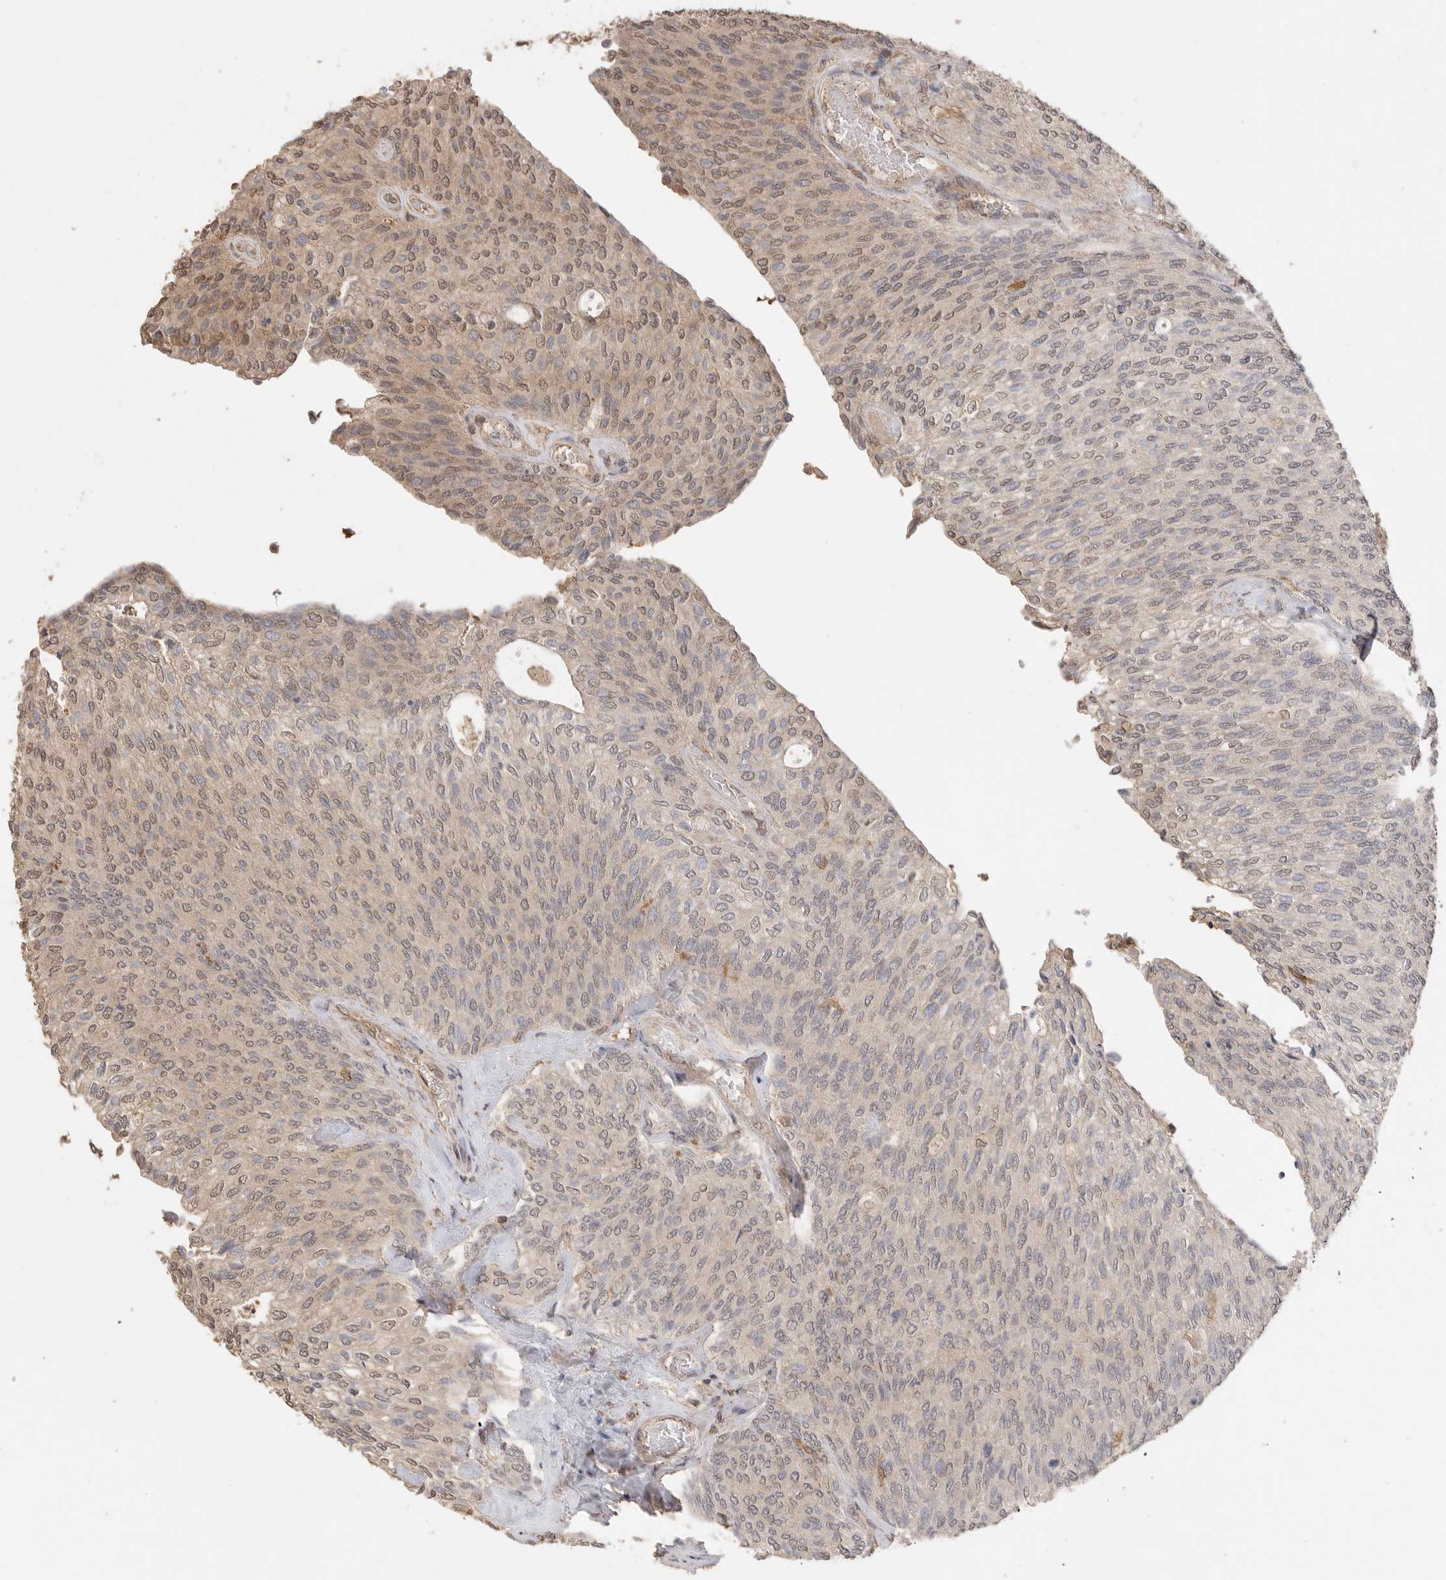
{"staining": {"intensity": "weak", "quantity": "25%-75%", "location": "nuclear"}, "tissue": "urothelial cancer", "cell_type": "Tumor cells", "image_type": "cancer", "snomed": [{"axis": "morphology", "description": "Urothelial carcinoma, Low grade"}, {"axis": "topography", "description": "Urinary bladder"}], "caption": "Immunohistochemistry micrograph of human urothelial carcinoma (low-grade) stained for a protein (brown), which demonstrates low levels of weak nuclear staining in approximately 25%-75% of tumor cells.", "gene": "MAP2K1", "patient": {"sex": "female", "age": 79}}